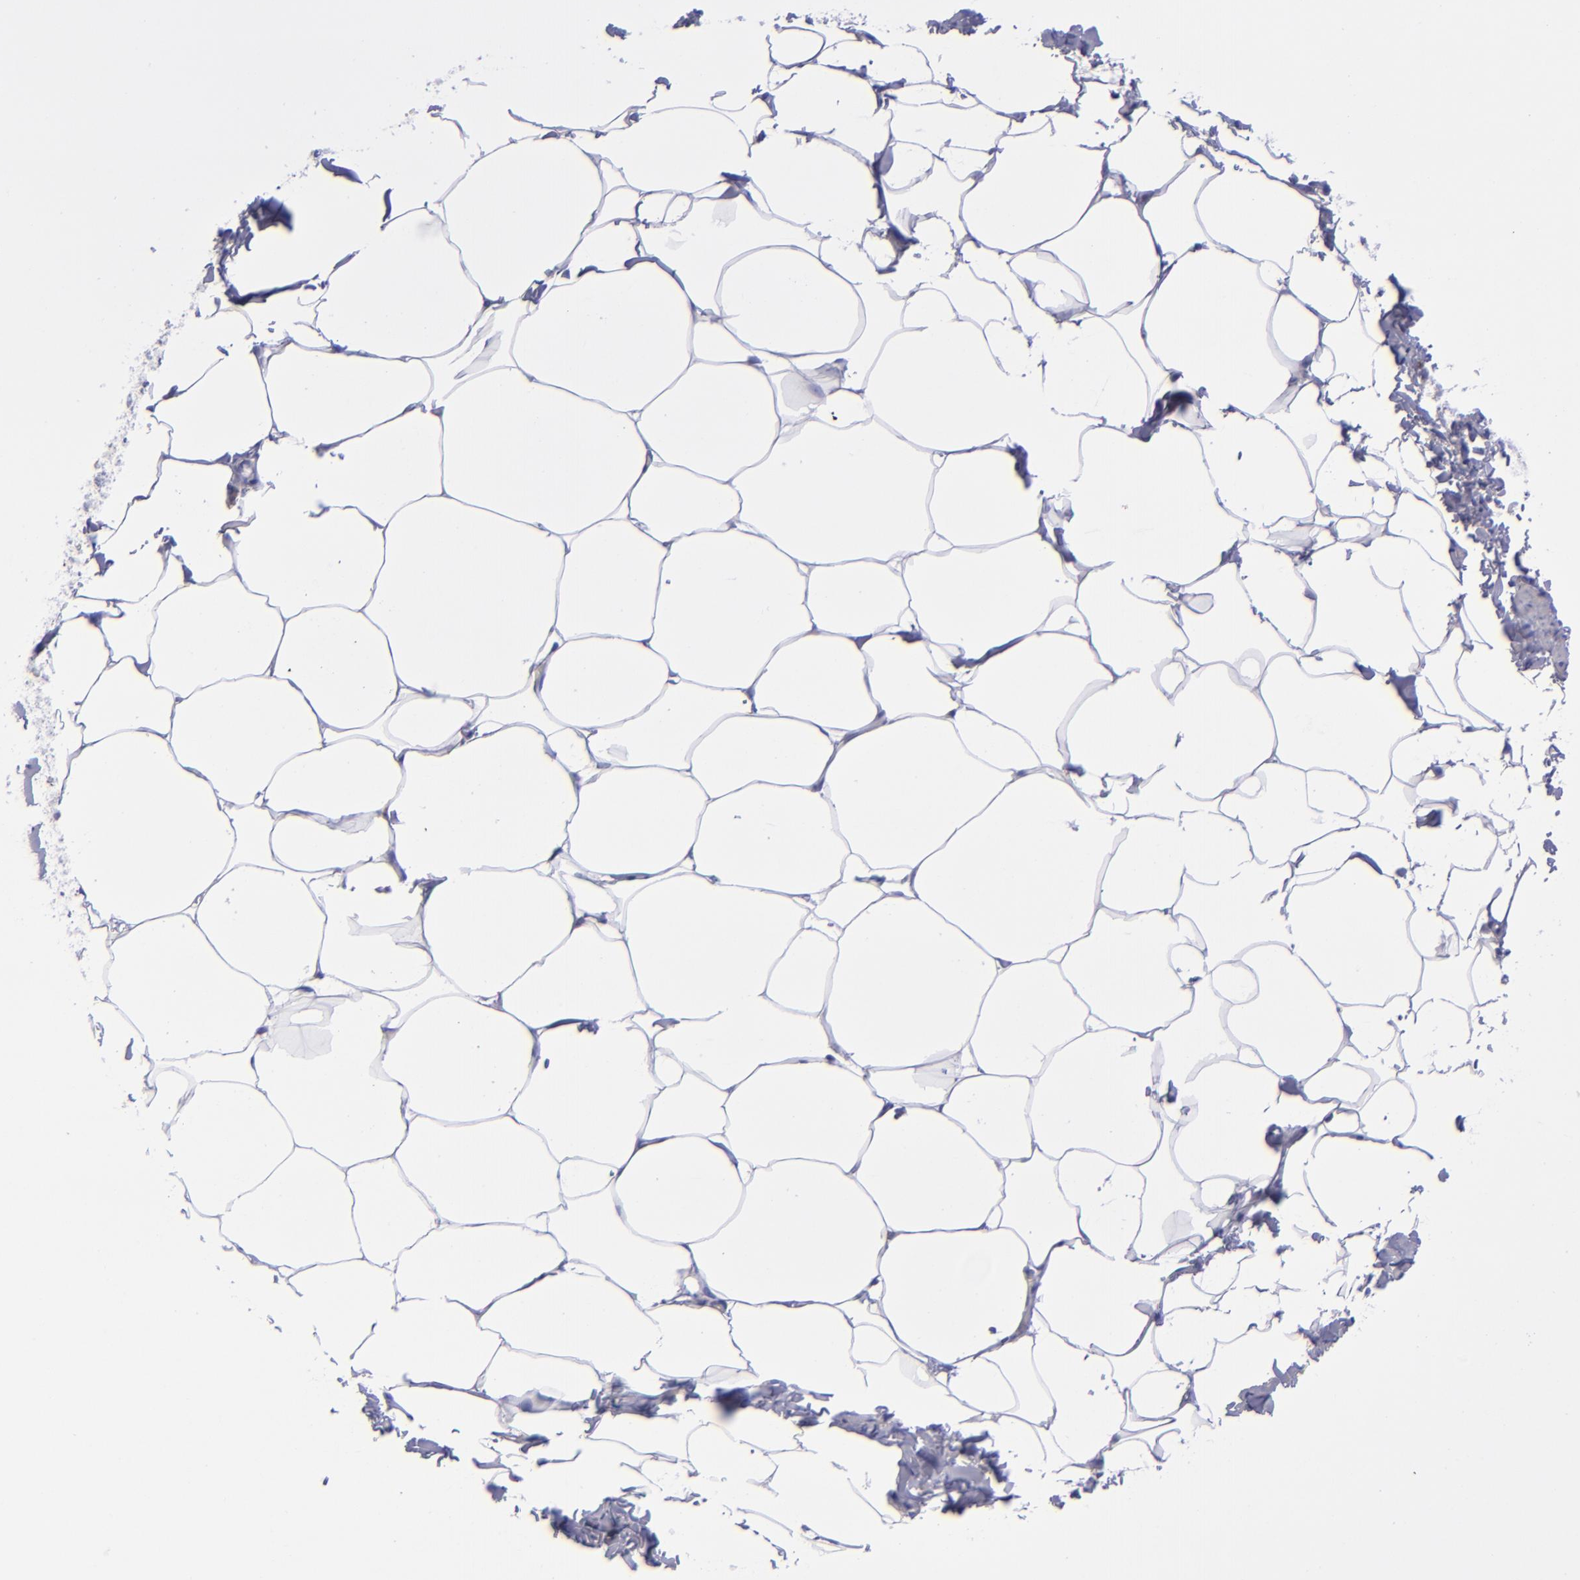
{"staining": {"intensity": "negative", "quantity": "none", "location": "none"}, "tissue": "adipose tissue", "cell_type": "Adipocytes", "image_type": "normal", "snomed": [{"axis": "morphology", "description": "Normal tissue, NOS"}, {"axis": "topography", "description": "Vascular tissue"}], "caption": "There is no significant staining in adipocytes of adipose tissue. The staining was performed using DAB to visualize the protein expression in brown, while the nuclei were stained in blue with hematoxylin (Magnification: 20x).", "gene": "ICAM3", "patient": {"sex": "male", "age": 41}}